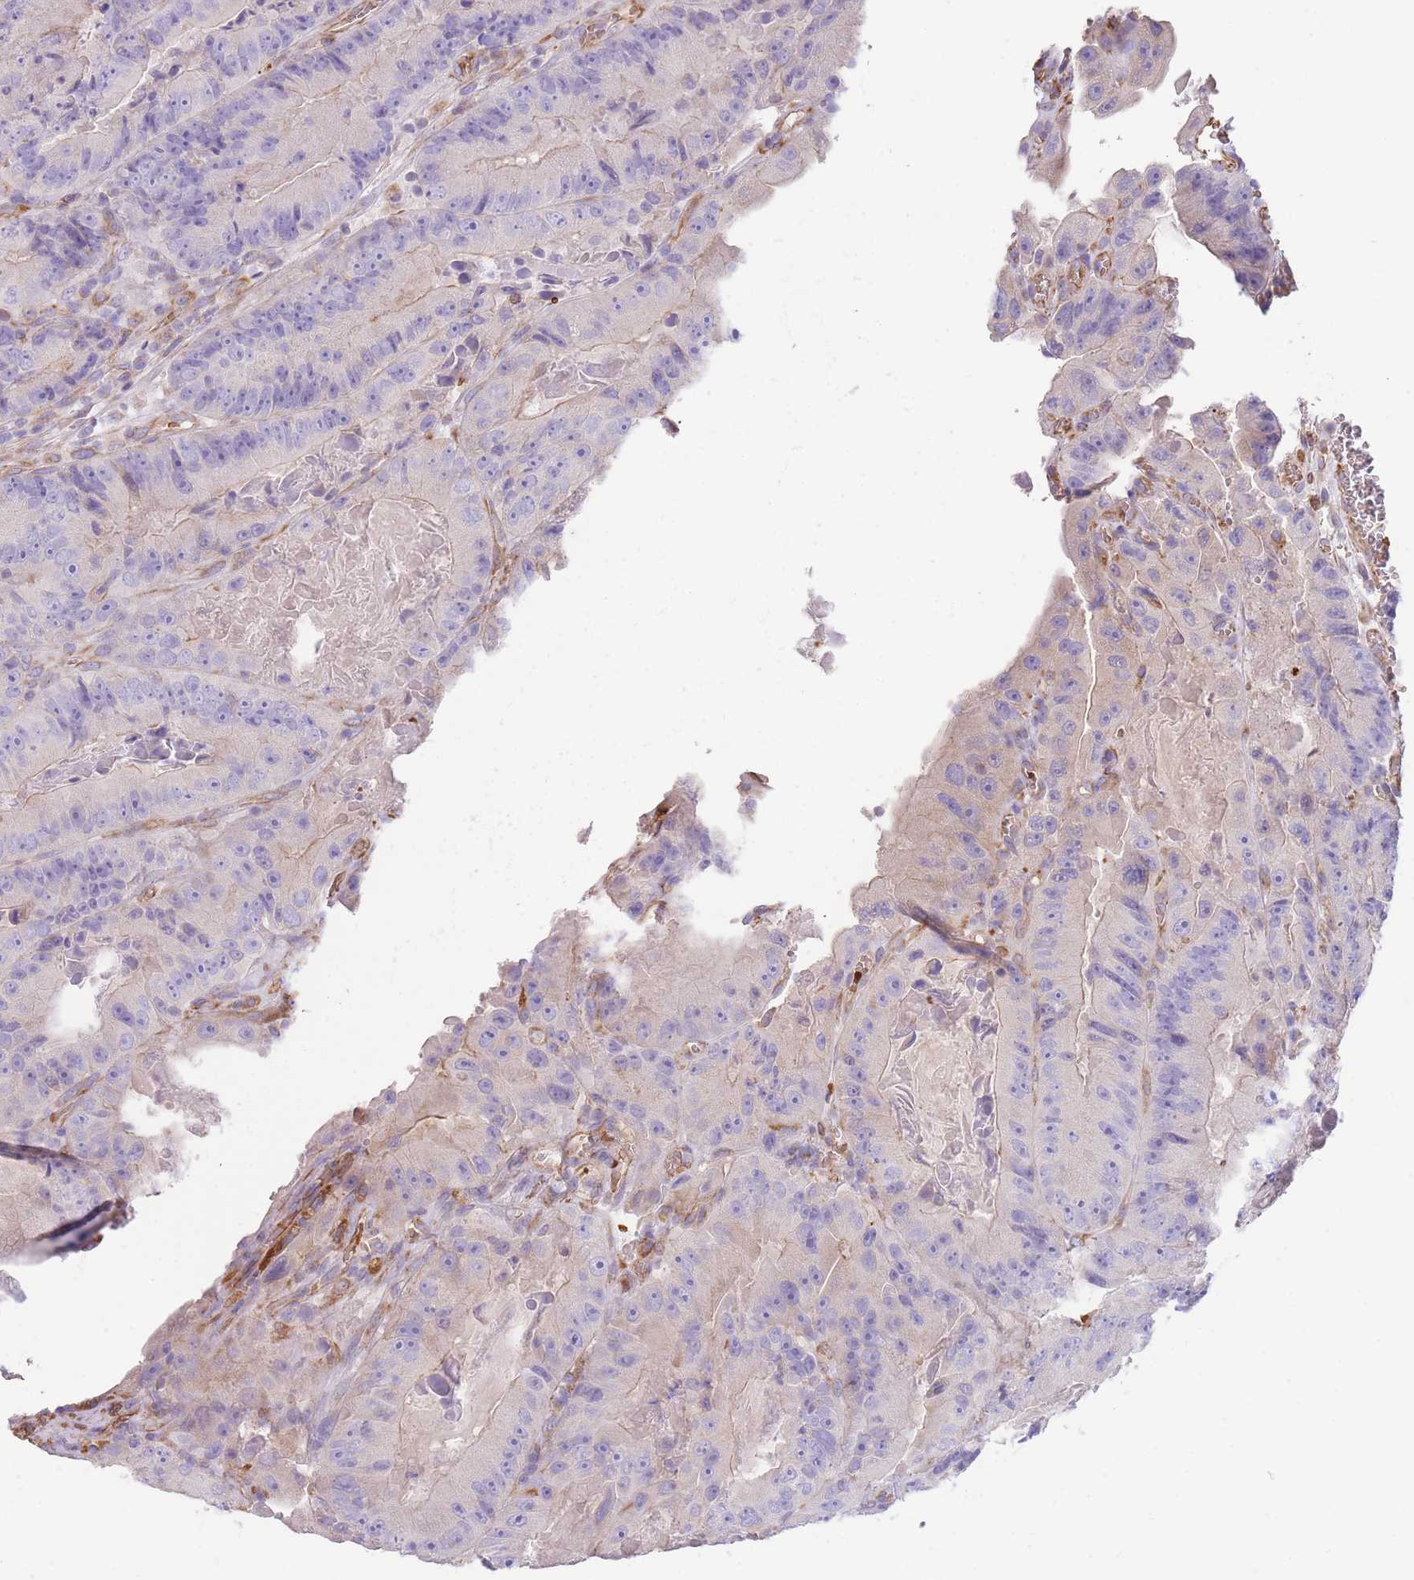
{"staining": {"intensity": "negative", "quantity": "none", "location": "none"}, "tissue": "colorectal cancer", "cell_type": "Tumor cells", "image_type": "cancer", "snomed": [{"axis": "morphology", "description": "Adenocarcinoma, NOS"}, {"axis": "topography", "description": "Colon"}], "caption": "Immunohistochemistry (IHC) photomicrograph of neoplastic tissue: colorectal adenocarcinoma stained with DAB demonstrates no significant protein staining in tumor cells.", "gene": "ANKRD53", "patient": {"sex": "female", "age": 86}}